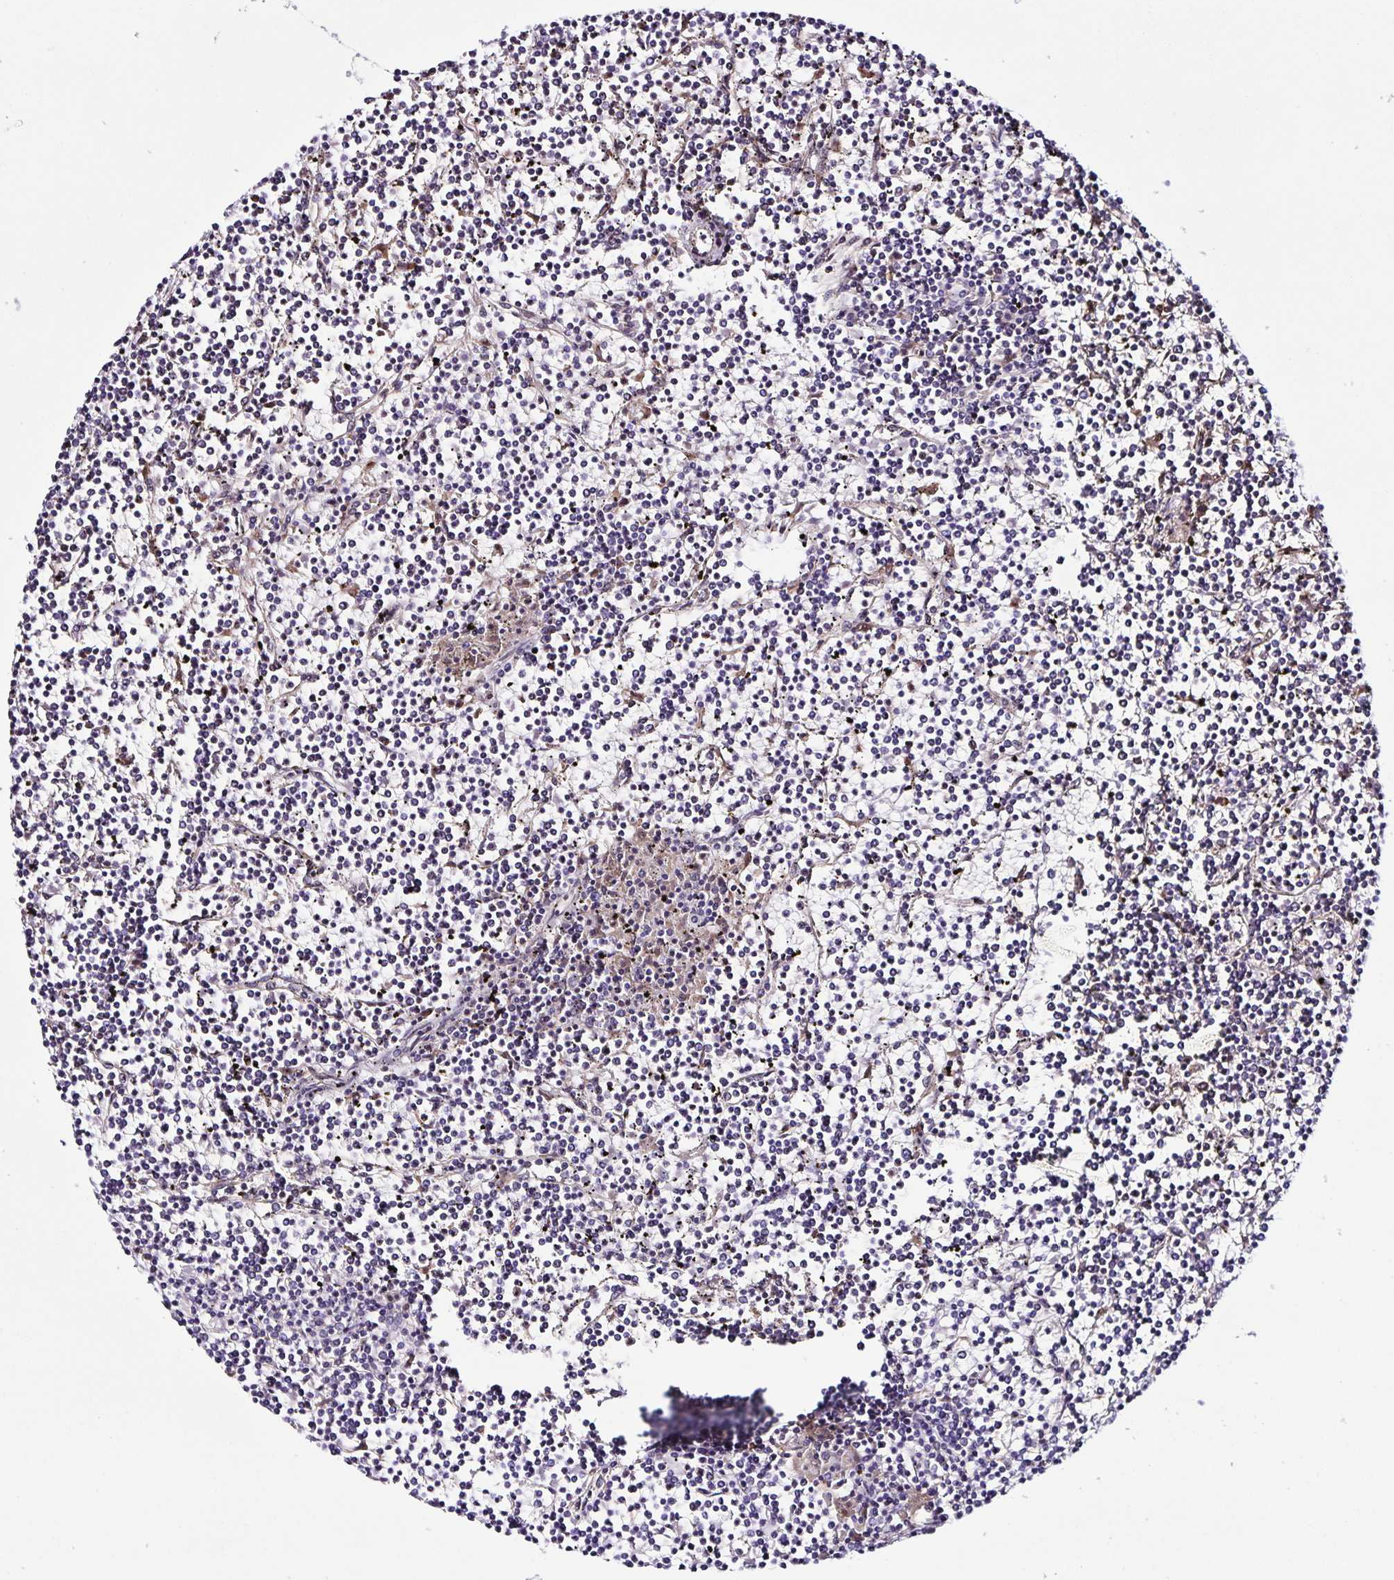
{"staining": {"intensity": "negative", "quantity": "none", "location": "none"}, "tissue": "lymphoma", "cell_type": "Tumor cells", "image_type": "cancer", "snomed": [{"axis": "morphology", "description": "Malignant lymphoma, non-Hodgkin's type, Low grade"}, {"axis": "topography", "description": "Spleen"}], "caption": "This image is of lymphoma stained with IHC to label a protein in brown with the nuclei are counter-stained blue. There is no expression in tumor cells. (DAB IHC visualized using brightfield microscopy, high magnification).", "gene": "RNFT2", "patient": {"sex": "female", "age": 19}}